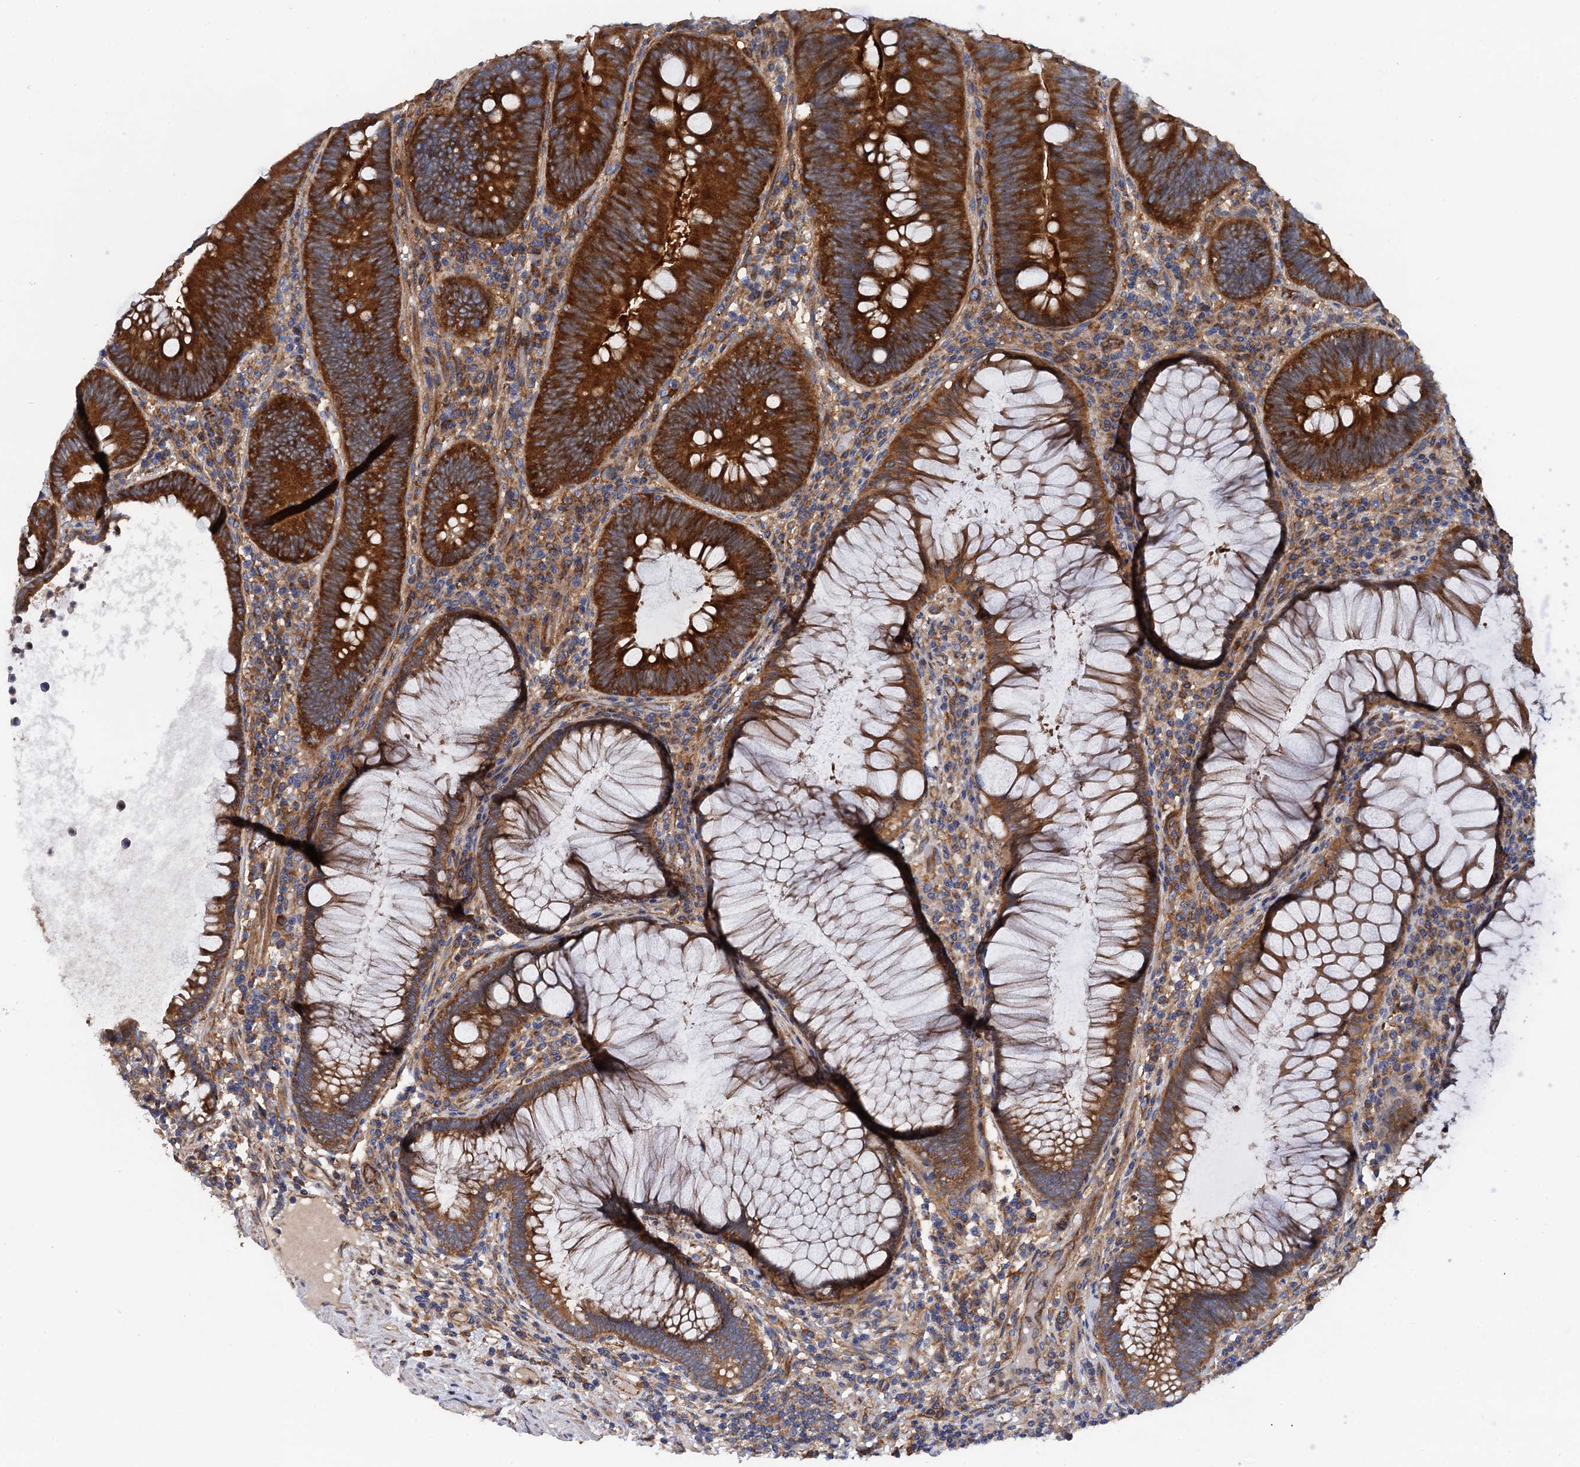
{"staining": {"intensity": "strong", "quantity": ">75%", "location": "cytoplasmic/membranous"}, "tissue": "colorectal cancer", "cell_type": "Tumor cells", "image_type": "cancer", "snomed": [{"axis": "morphology", "description": "Adenocarcinoma, NOS"}, {"axis": "topography", "description": "Rectum"}], "caption": "Tumor cells exhibit strong cytoplasmic/membranous expression in approximately >75% of cells in adenocarcinoma (colorectal).", "gene": "MRPL48", "patient": {"sex": "female", "age": 75}}